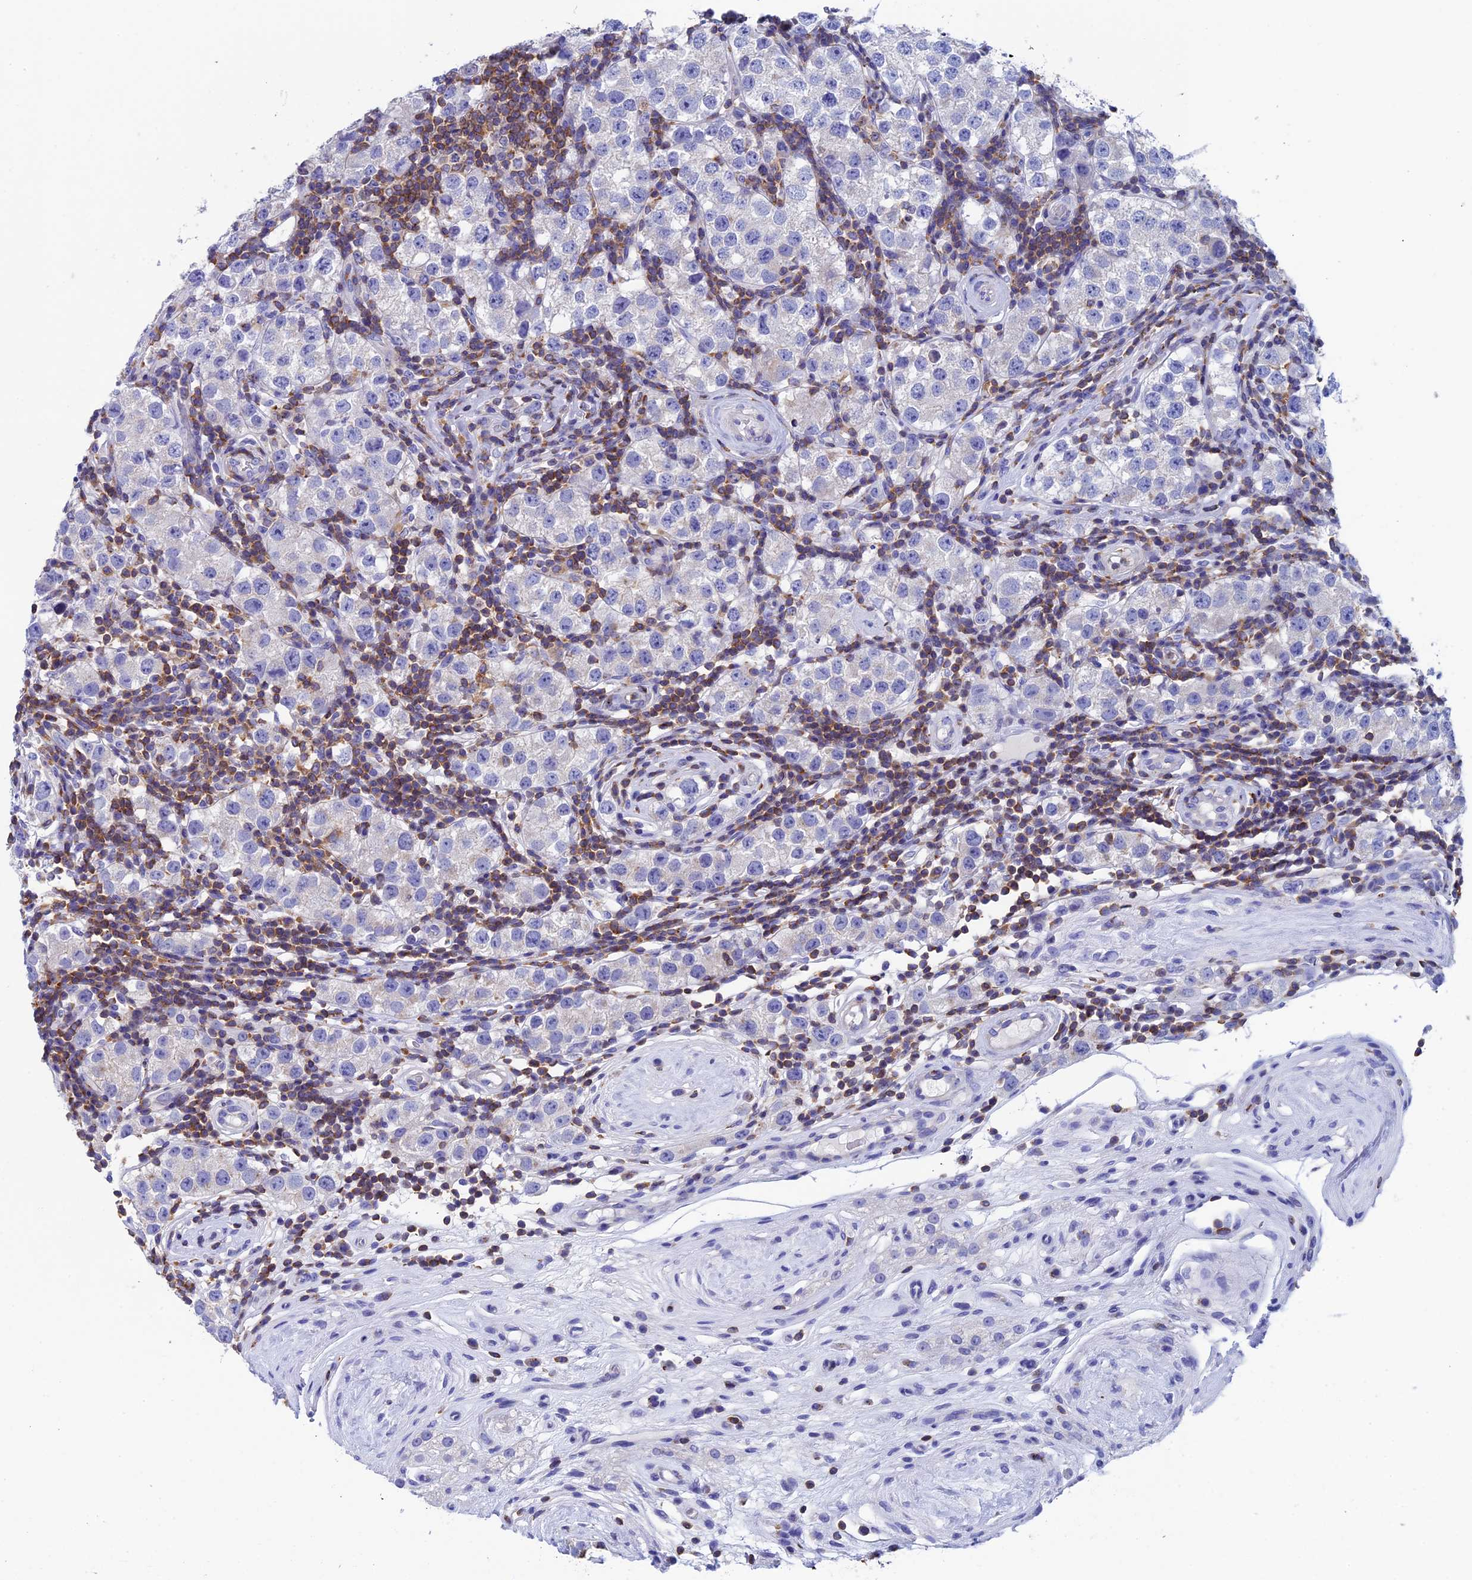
{"staining": {"intensity": "negative", "quantity": "none", "location": "none"}, "tissue": "testis cancer", "cell_type": "Tumor cells", "image_type": "cancer", "snomed": [{"axis": "morphology", "description": "Seminoma, NOS"}, {"axis": "topography", "description": "Testis"}], "caption": "Immunohistochemistry histopathology image of human testis cancer (seminoma) stained for a protein (brown), which shows no staining in tumor cells. Brightfield microscopy of immunohistochemistry stained with DAB (3,3'-diaminobenzidine) (brown) and hematoxylin (blue), captured at high magnification.", "gene": "SEPTIN1", "patient": {"sex": "male", "age": 34}}